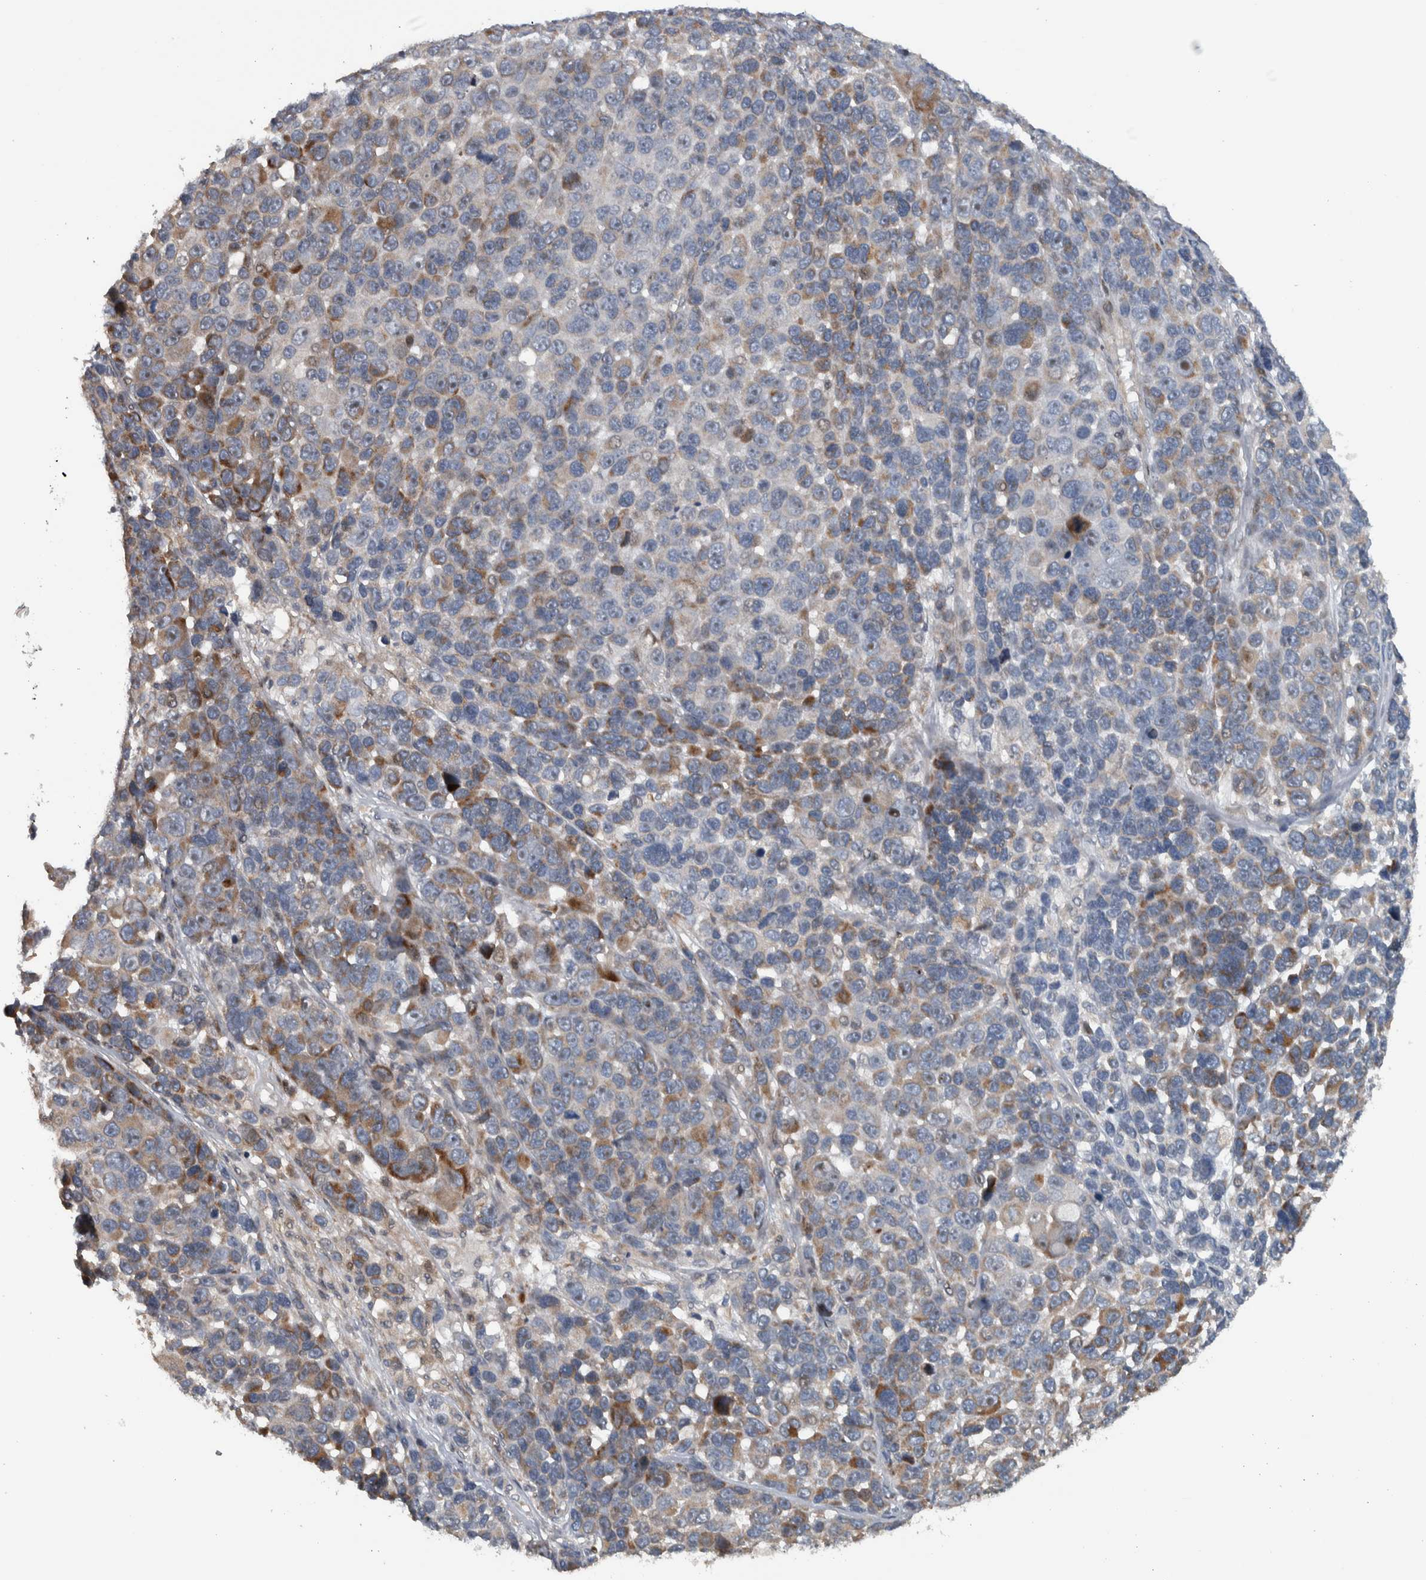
{"staining": {"intensity": "moderate", "quantity": "<25%", "location": "cytoplasmic/membranous"}, "tissue": "melanoma", "cell_type": "Tumor cells", "image_type": "cancer", "snomed": [{"axis": "morphology", "description": "Malignant melanoma, NOS"}, {"axis": "topography", "description": "Skin"}], "caption": "IHC of malignant melanoma shows low levels of moderate cytoplasmic/membranous positivity in about <25% of tumor cells.", "gene": "BAIAP2L1", "patient": {"sex": "male", "age": 53}}